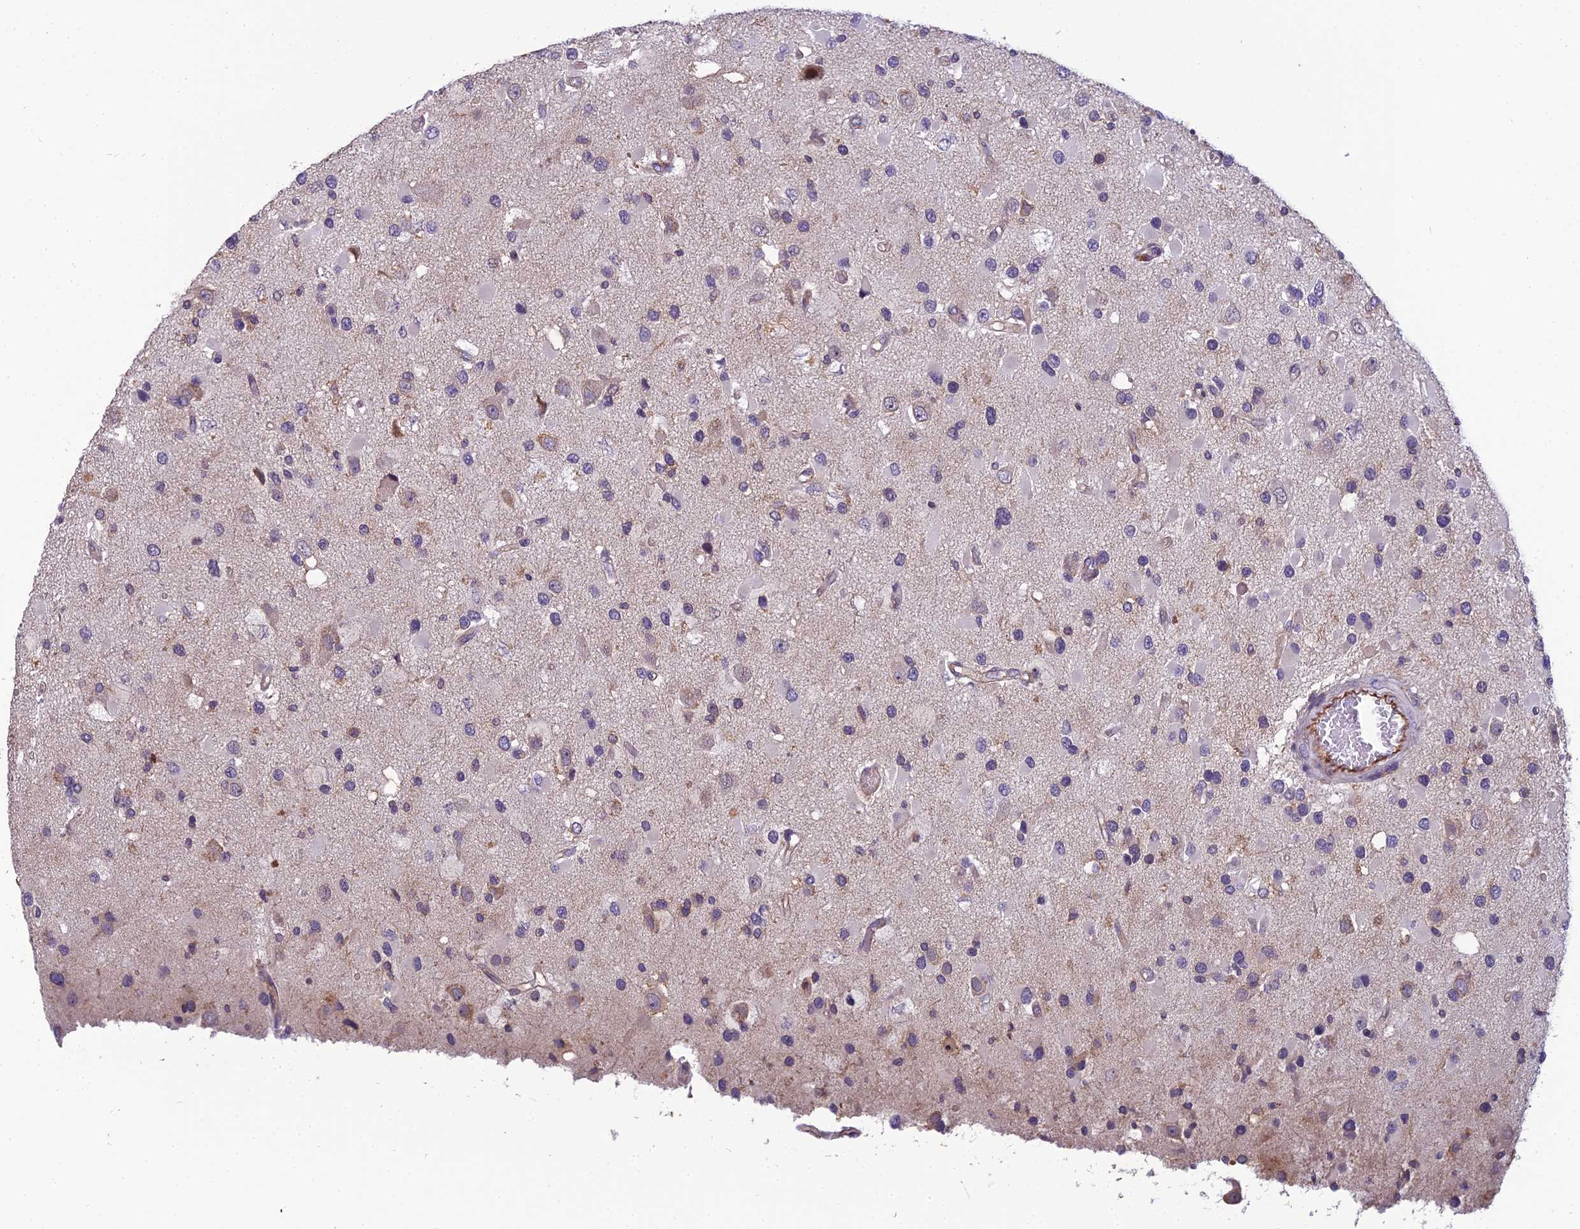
{"staining": {"intensity": "negative", "quantity": "none", "location": "none"}, "tissue": "glioma", "cell_type": "Tumor cells", "image_type": "cancer", "snomed": [{"axis": "morphology", "description": "Glioma, malignant, High grade"}, {"axis": "topography", "description": "Brain"}], "caption": "A micrograph of human malignant high-grade glioma is negative for staining in tumor cells. (Stains: DAB (3,3'-diaminobenzidine) immunohistochemistry (IHC) with hematoxylin counter stain, Microscopy: brightfield microscopy at high magnification).", "gene": "TSPAN15", "patient": {"sex": "male", "age": 53}}